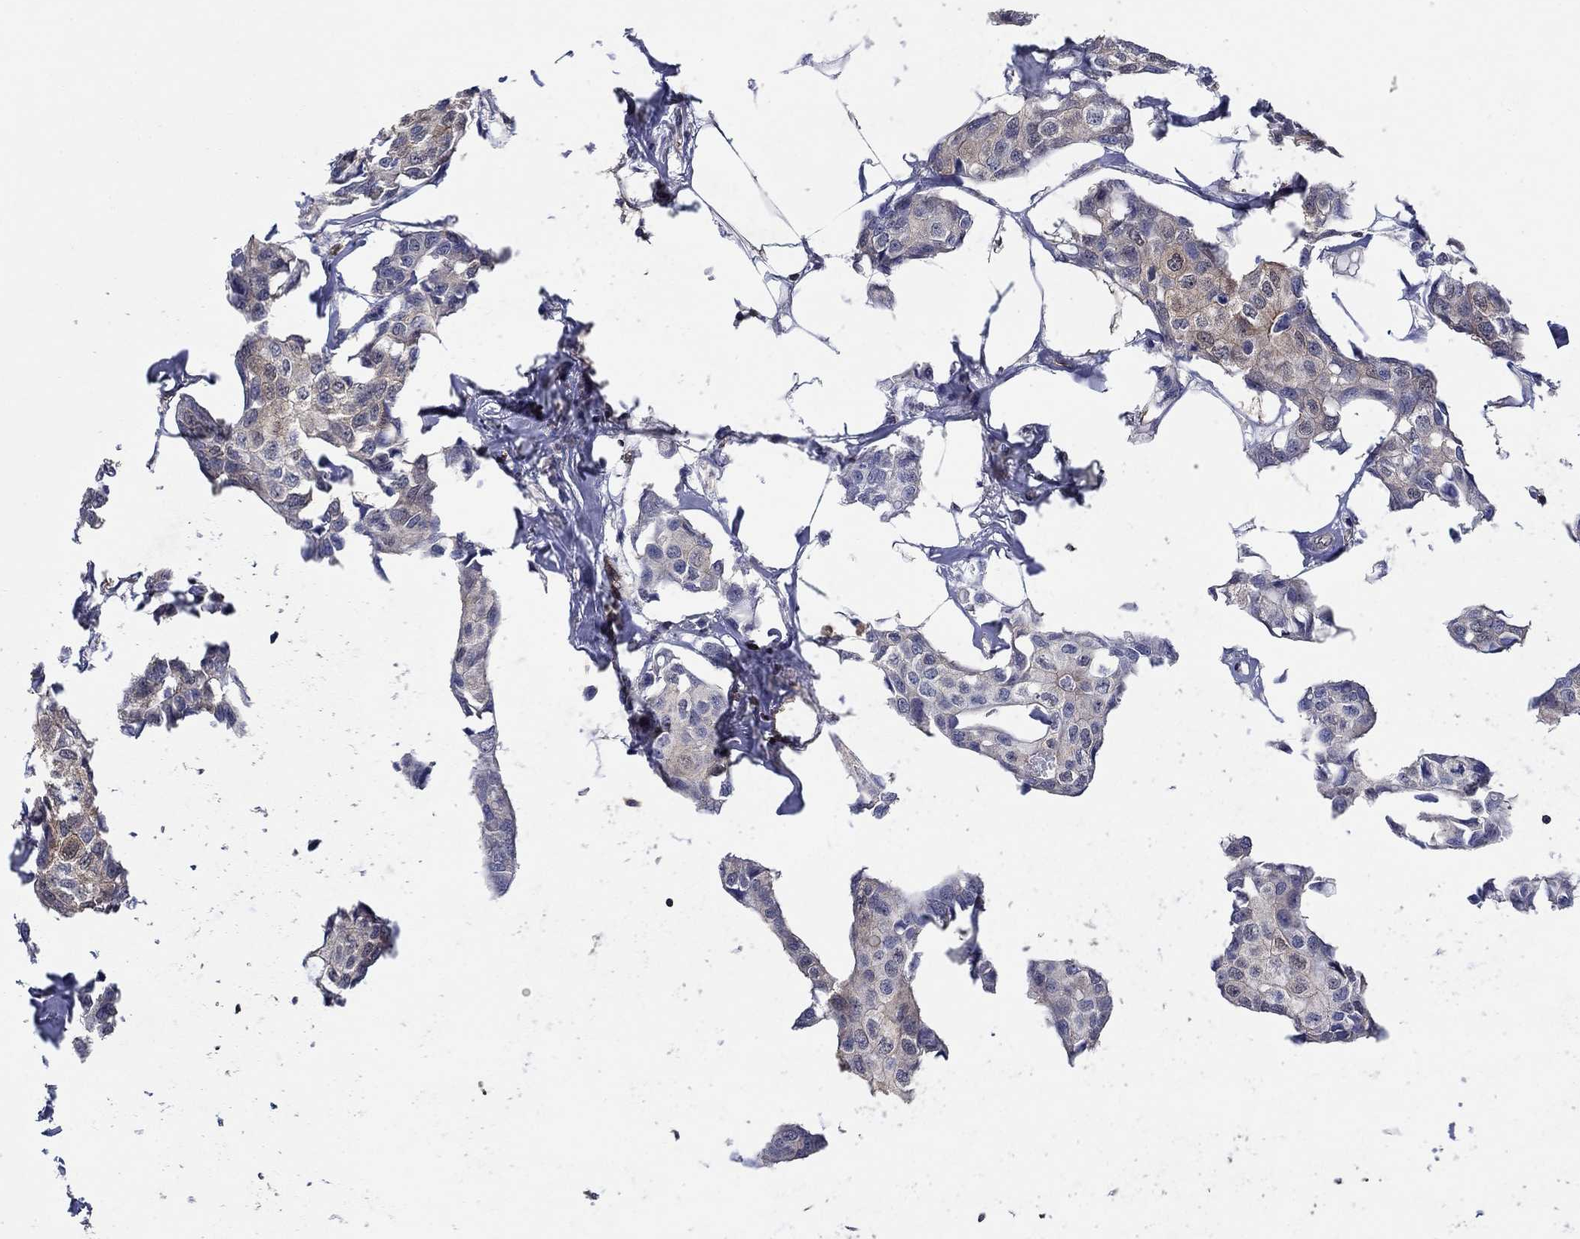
{"staining": {"intensity": "weak", "quantity": "<25%", "location": "cytoplasmic/membranous"}, "tissue": "breast cancer", "cell_type": "Tumor cells", "image_type": "cancer", "snomed": [{"axis": "morphology", "description": "Duct carcinoma"}, {"axis": "topography", "description": "Breast"}], "caption": "Breast cancer stained for a protein using immunohistochemistry demonstrates no positivity tumor cells.", "gene": "AGFG2", "patient": {"sex": "female", "age": 80}}